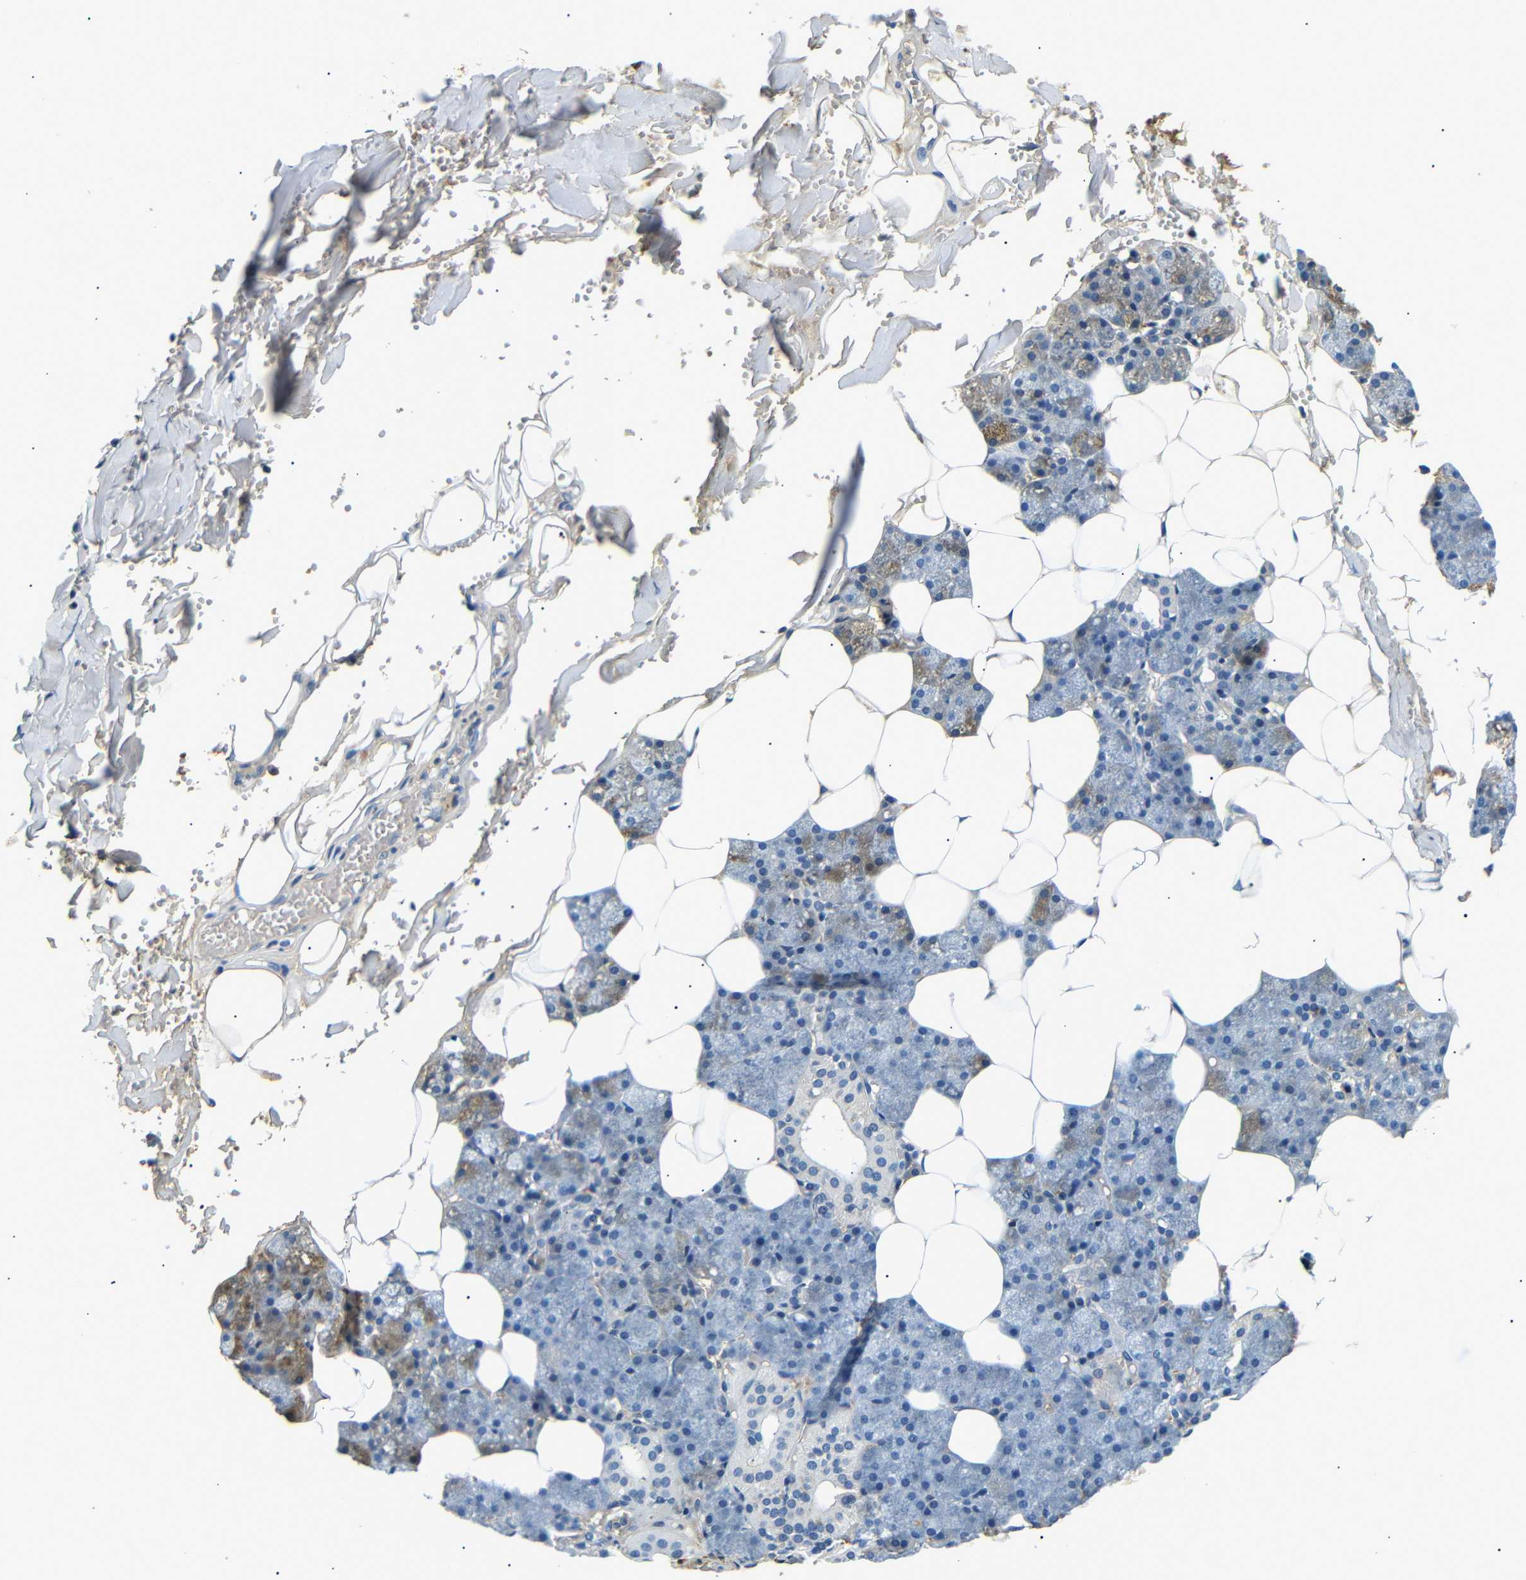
{"staining": {"intensity": "weak", "quantity": "<25%", "location": "cytoplasmic/membranous"}, "tissue": "salivary gland", "cell_type": "Glandular cells", "image_type": "normal", "snomed": [{"axis": "morphology", "description": "Normal tissue, NOS"}, {"axis": "topography", "description": "Salivary gland"}], "caption": "This image is of normal salivary gland stained with IHC to label a protein in brown with the nuclei are counter-stained blue. There is no positivity in glandular cells. (Stains: DAB IHC with hematoxylin counter stain, Microscopy: brightfield microscopy at high magnification).", "gene": "LHCGR", "patient": {"sex": "male", "age": 62}}